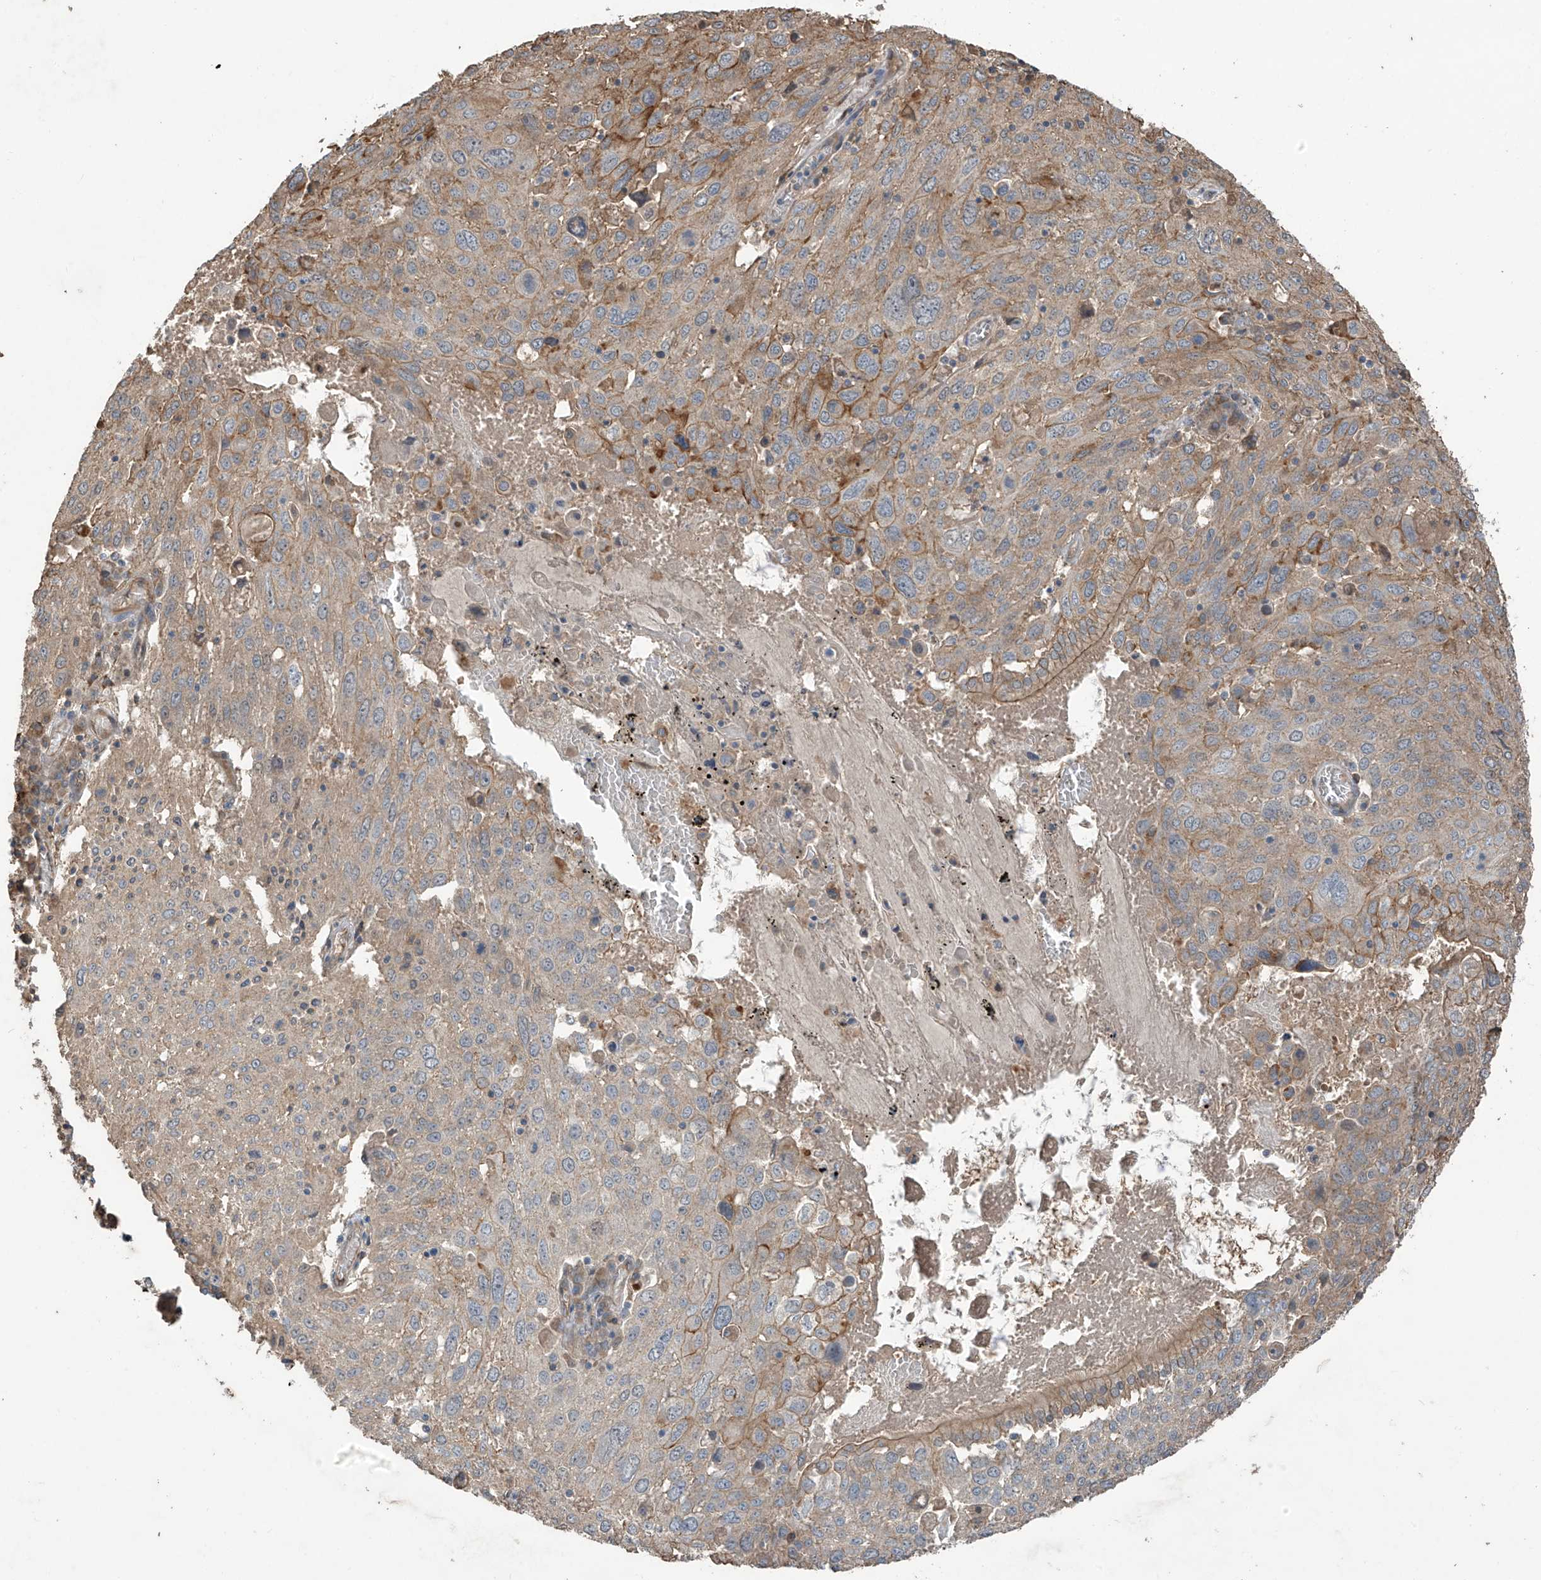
{"staining": {"intensity": "moderate", "quantity": "25%-75%", "location": "cytoplasmic/membranous"}, "tissue": "lung cancer", "cell_type": "Tumor cells", "image_type": "cancer", "snomed": [{"axis": "morphology", "description": "Squamous cell carcinoma, NOS"}, {"axis": "topography", "description": "Lung"}], "caption": "Protein staining of lung cancer tissue displays moderate cytoplasmic/membranous positivity in about 25%-75% of tumor cells.", "gene": "AGBL5", "patient": {"sex": "male", "age": 65}}